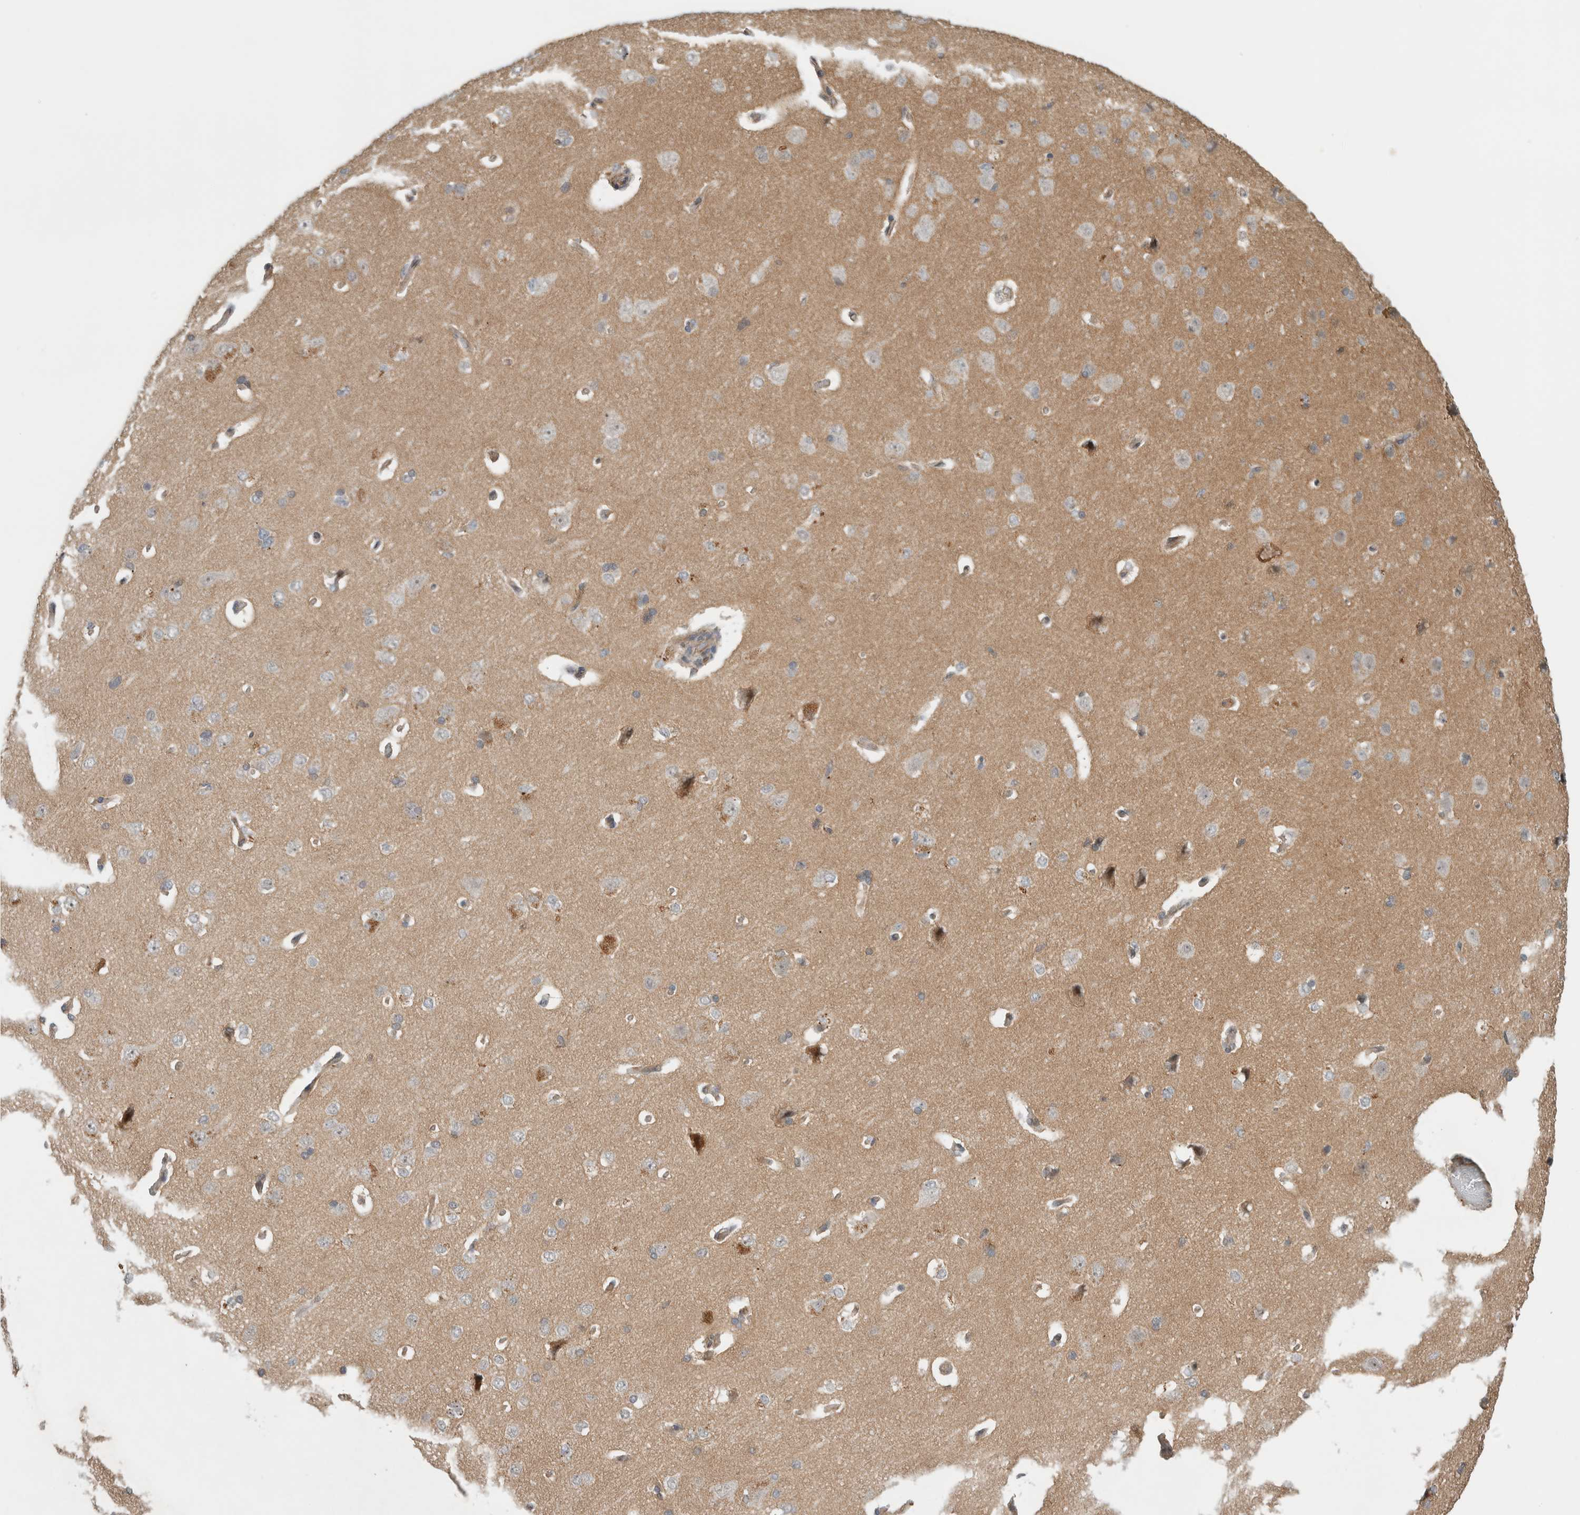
{"staining": {"intensity": "weak", "quantity": ">75%", "location": "cytoplasmic/membranous"}, "tissue": "cerebral cortex", "cell_type": "Endothelial cells", "image_type": "normal", "snomed": [{"axis": "morphology", "description": "Normal tissue, NOS"}, {"axis": "topography", "description": "Cerebral cortex"}], "caption": "Immunohistochemical staining of normal human cerebral cortex demonstrates weak cytoplasmic/membranous protein positivity in about >75% of endothelial cells.", "gene": "DEPTOR", "patient": {"sex": "male", "age": 62}}